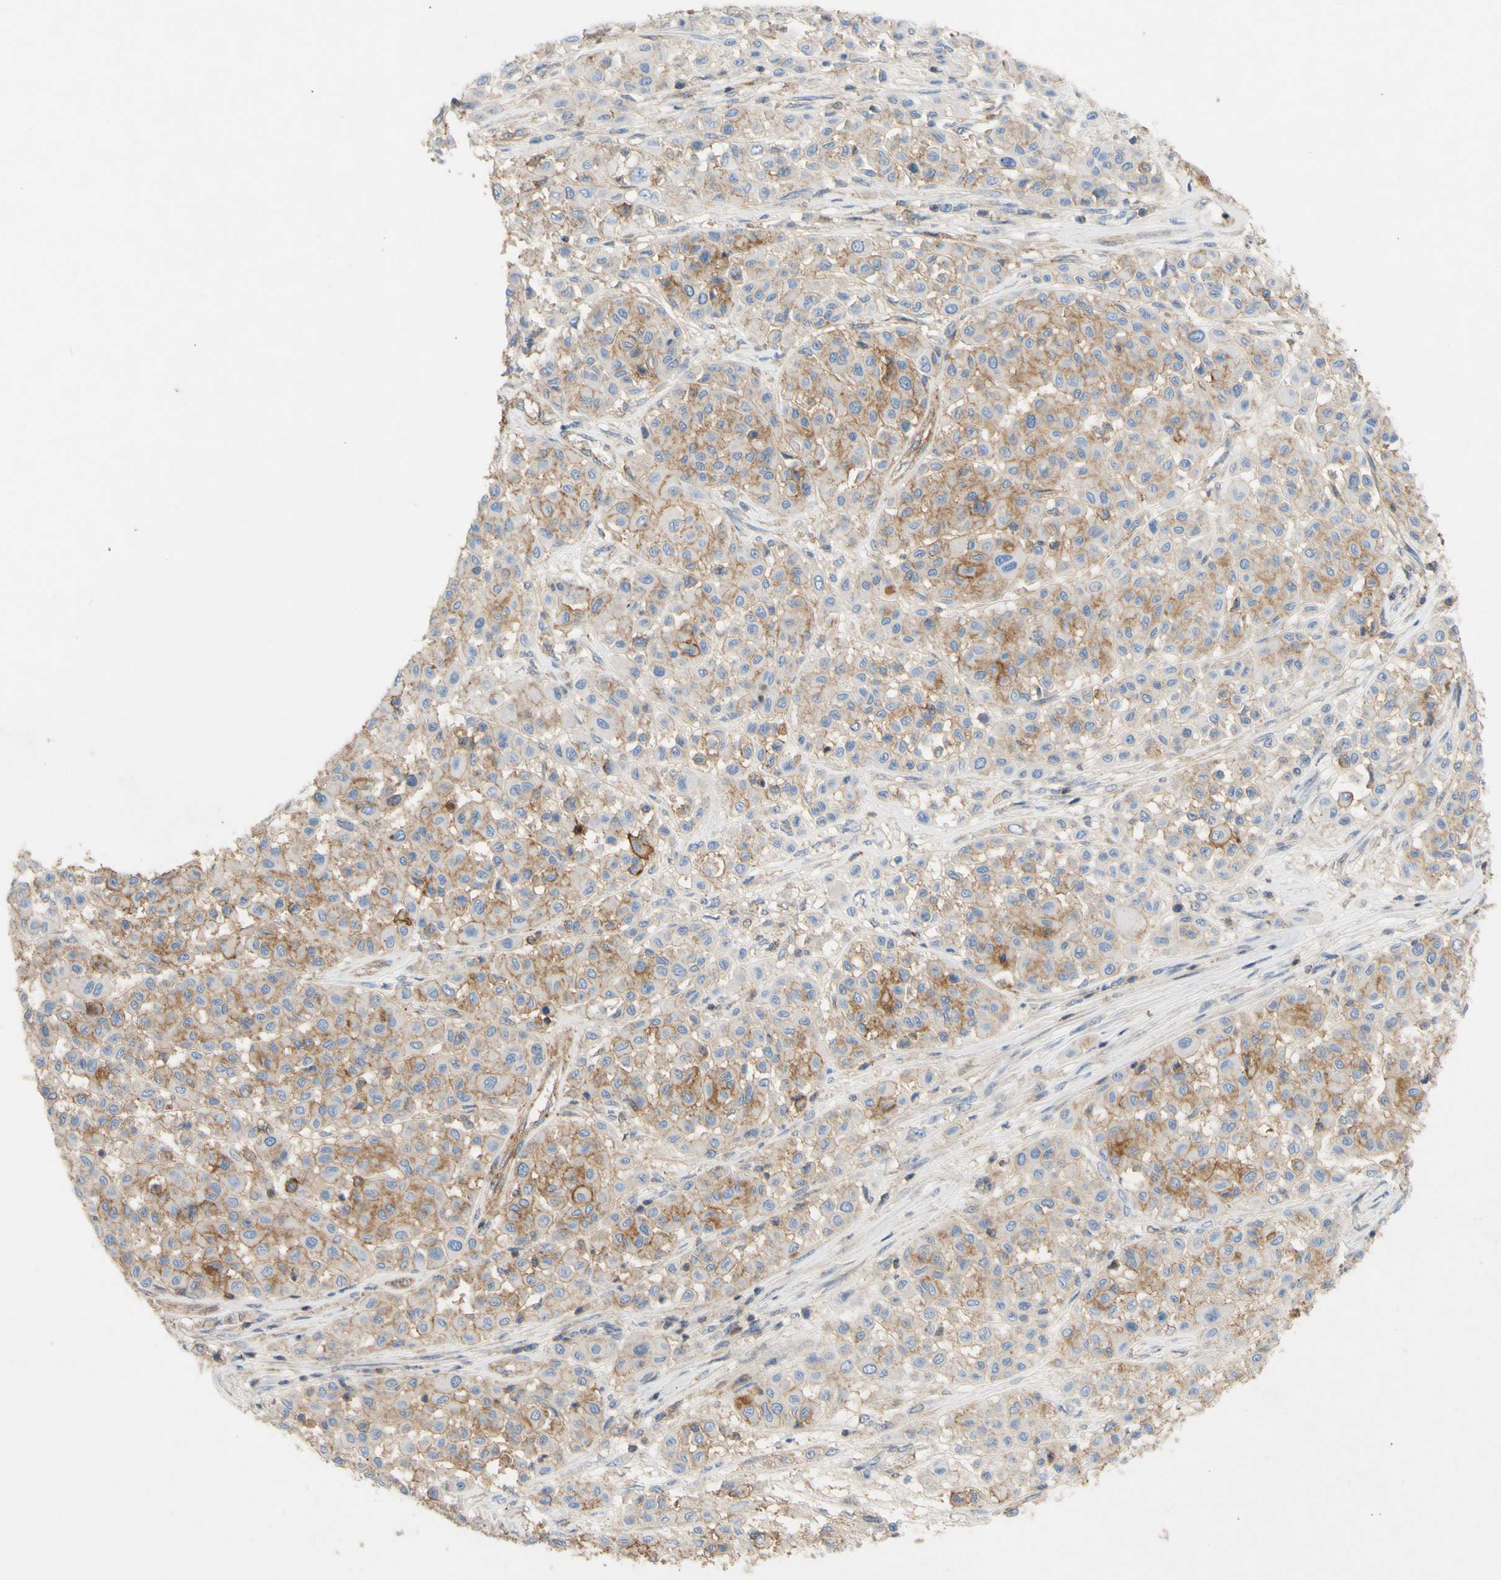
{"staining": {"intensity": "weak", "quantity": "25%-75%", "location": "cytoplasmic/membranous"}, "tissue": "melanoma", "cell_type": "Tumor cells", "image_type": "cancer", "snomed": [{"axis": "morphology", "description": "Malignant melanoma, Metastatic site"}, {"axis": "topography", "description": "Soft tissue"}], "caption": "High-magnification brightfield microscopy of melanoma stained with DAB (3,3'-diaminobenzidine) (brown) and counterstained with hematoxylin (blue). tumor cells exhibit weak cytoplasmic/membranous positivity is present in approximately25%-75% of cells.", "gene": "ATP2A3", "patient": {"sex": "male", "age": 41}}